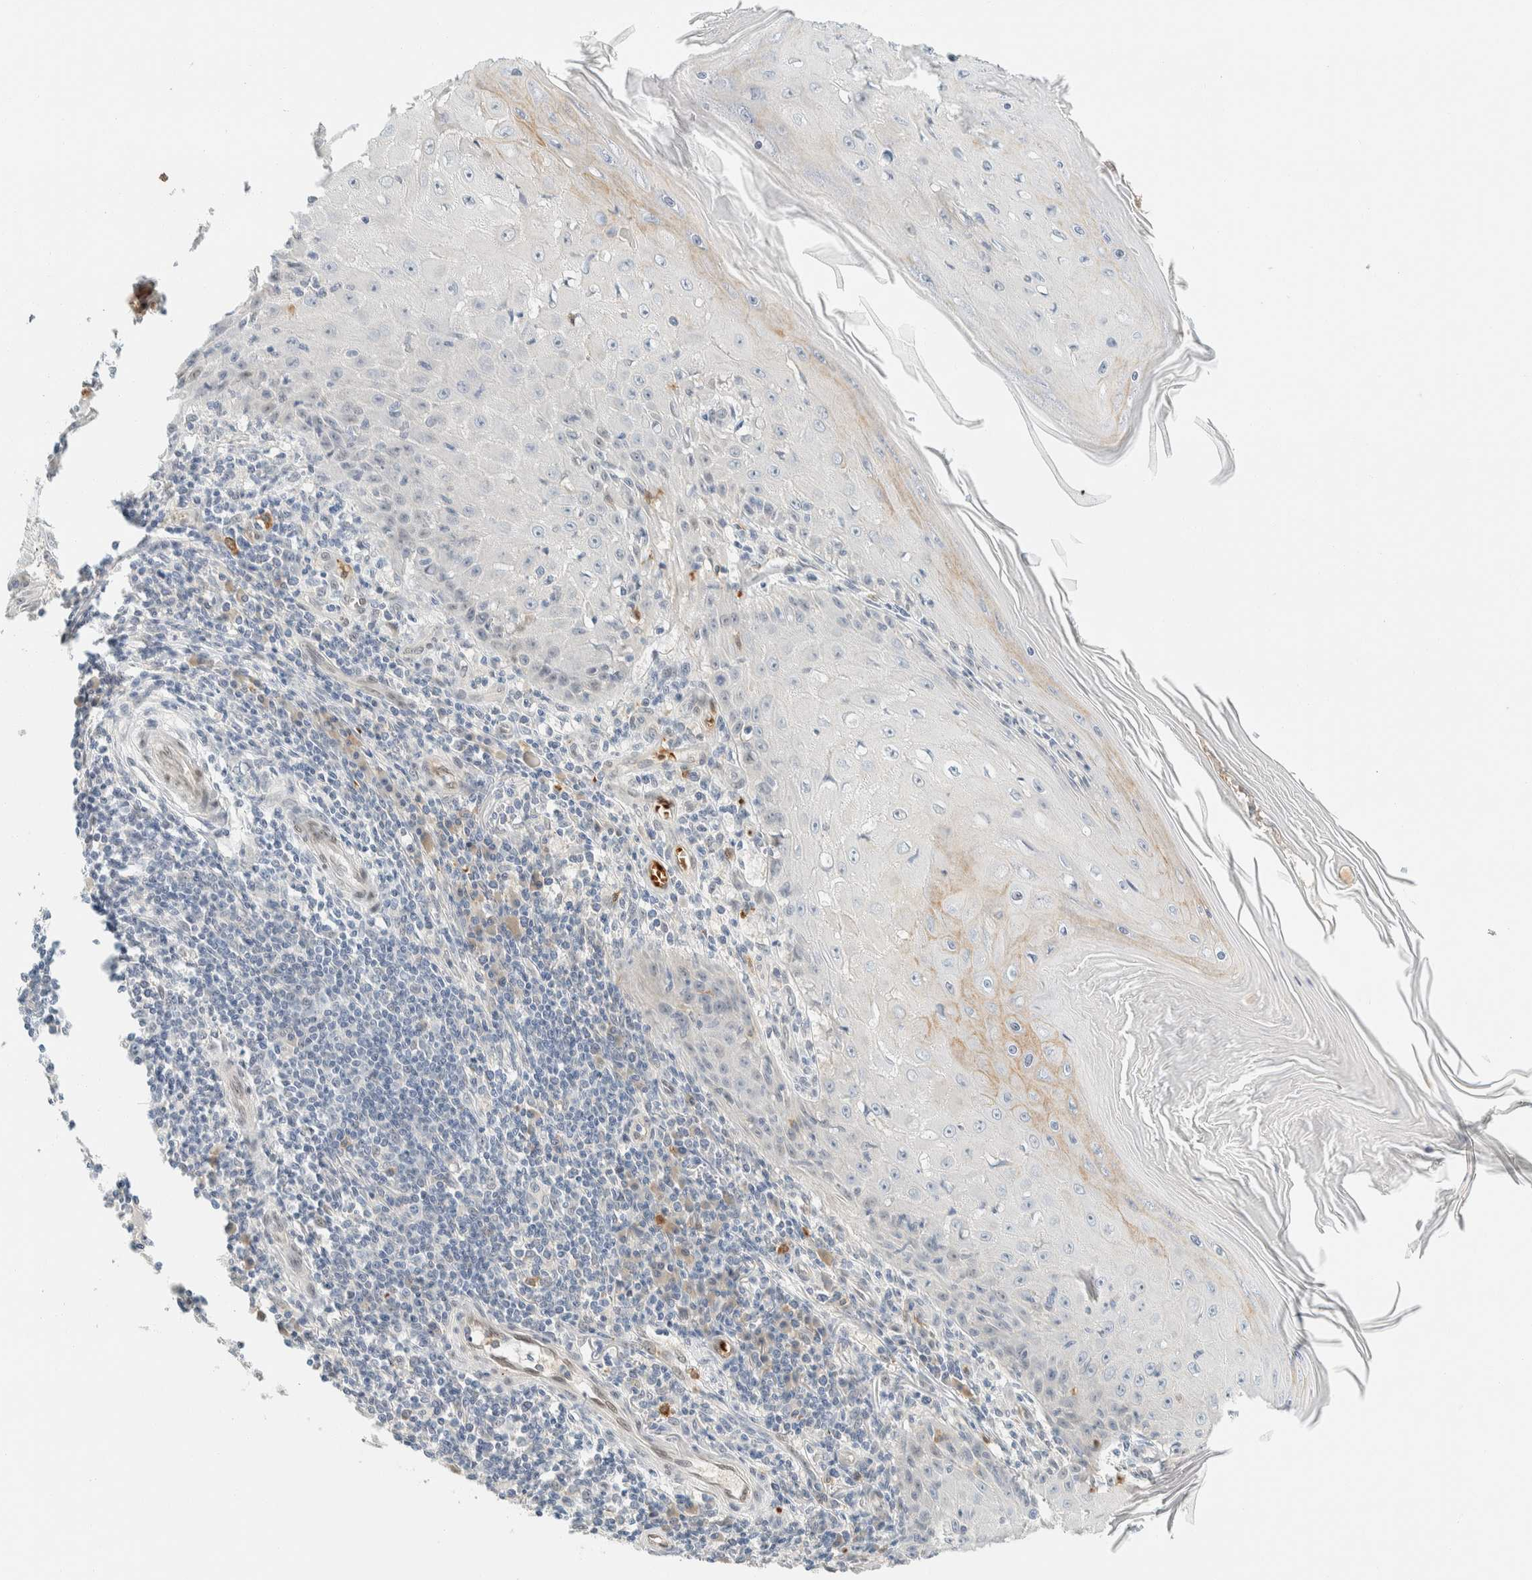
{"staining": {"intensity": "weak", "quantity": "<25%", "location": "cytoplasmic/membranous"}, "tissue": "skin cancer", "cell_type": "Tumor cells", "image_type": "cancer", "snomed": [{"axis": "morphology", "description": "Squamous cell carcinoma, NOS"}, {"axis": "topography", "description": "Skin"}], "caption": "DAB (3,3'-diaminobenzidine) immunohistochemical staining of human squamous cell carcinoma (skin) shows no significant staining in tumor cells.", "gene": "TSTD2", "patient": {"sex": "female", "age": 73}}